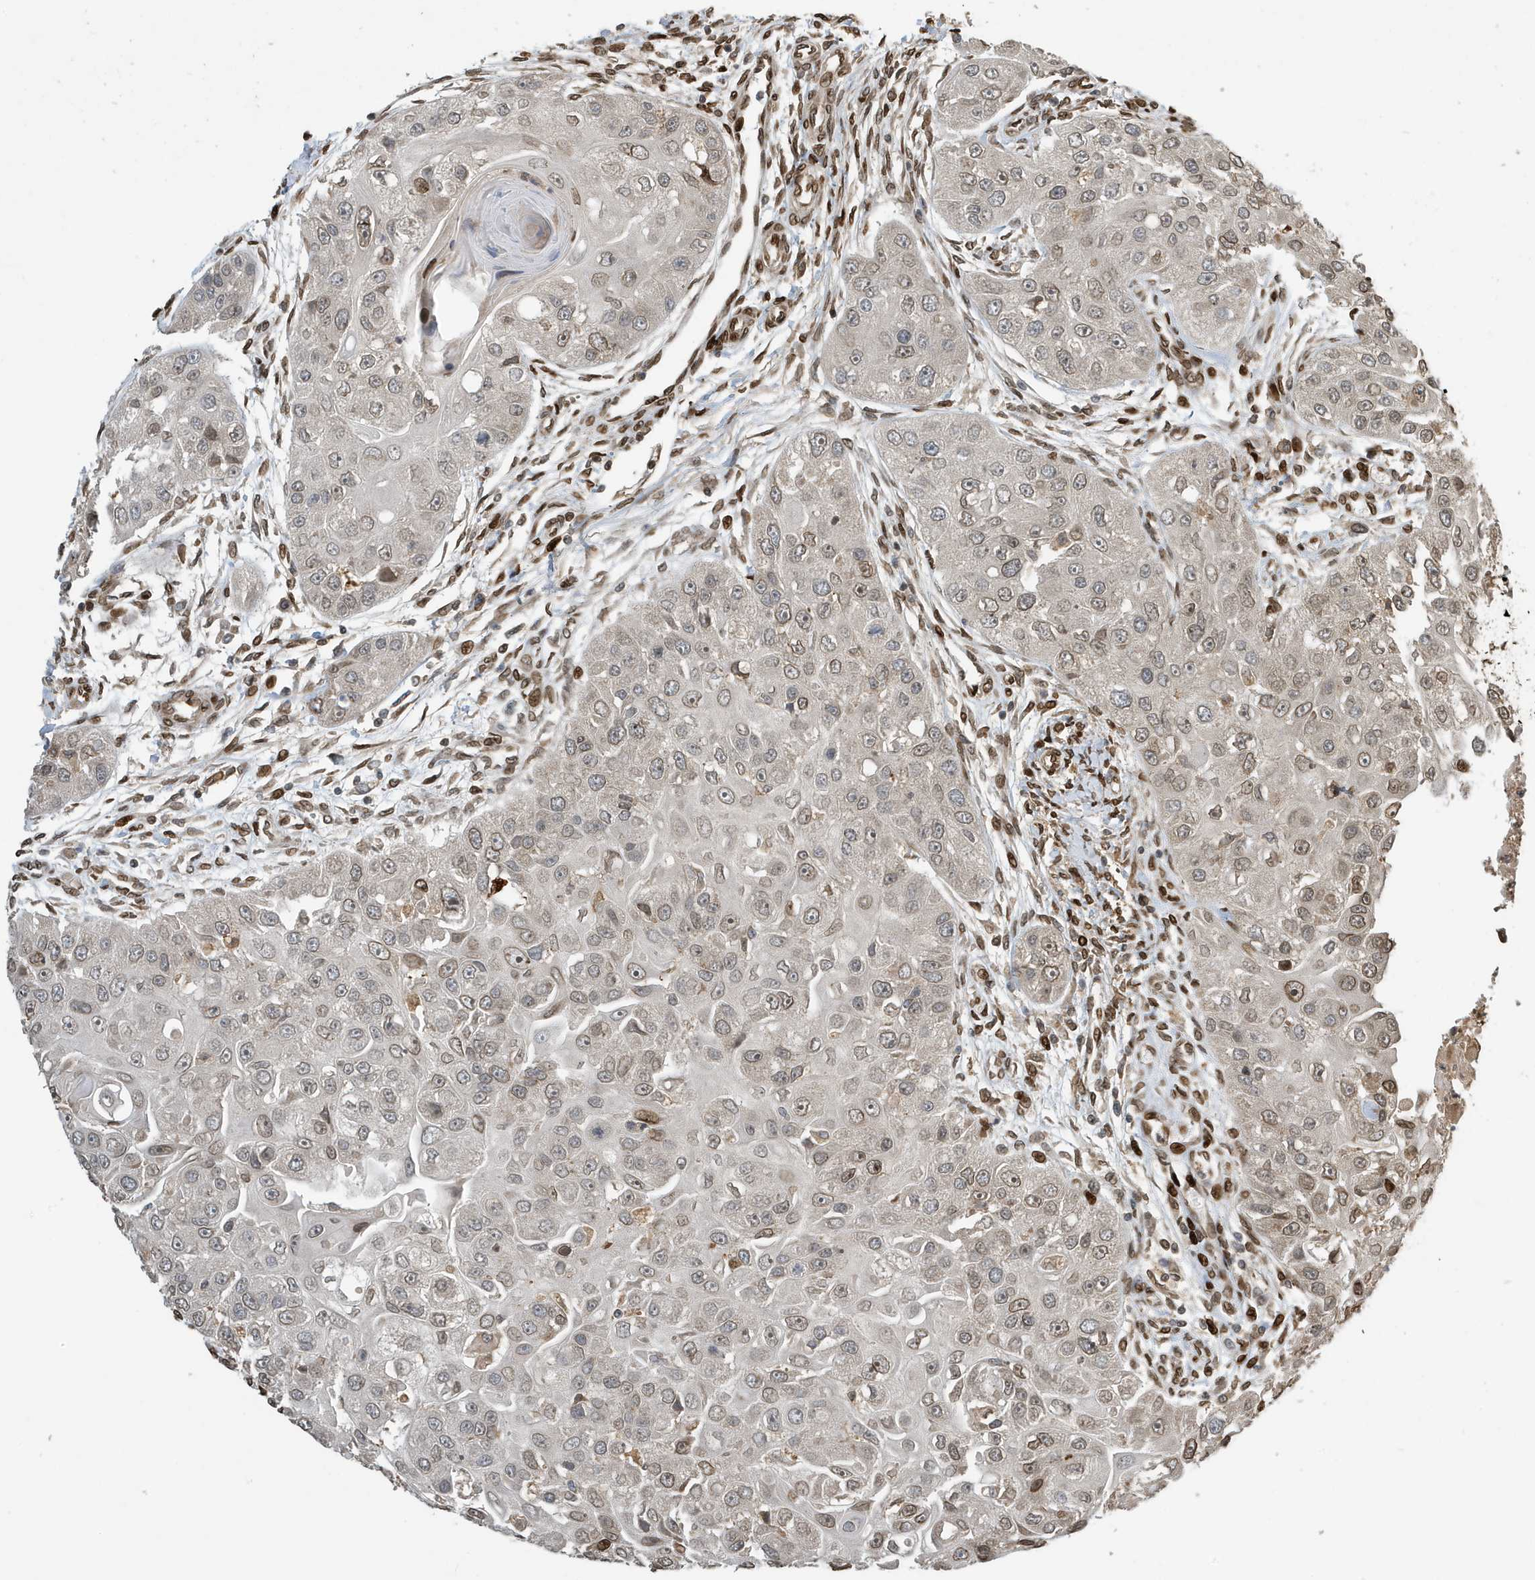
{"staining": {"intensity": "weak", "quantity": "25%-75%", "location": "cytoplasmic/membranous,nuclear"}, "tissue": "head and neck cancer", "cell_type": "Tumor cells", "image_type": "cancer", "snomed": [{"axis": "morphology", "description": "Normal tissue, NOS"}, {"axis": "morphology", "description": "Squamous cell carcinoma, NOS"}, {"axis": "topography", "description": "Skeletal muscle"}, {"axis": "topography", "description": "Head-Neck"}], "caption": "Human head and neck cancer (squamous cell carcinoma) stained with a protein marker demonstrates weak staining in tumor cells.", "gene": "DUSP18", "patient": {"sex": "male", "age": 51}}